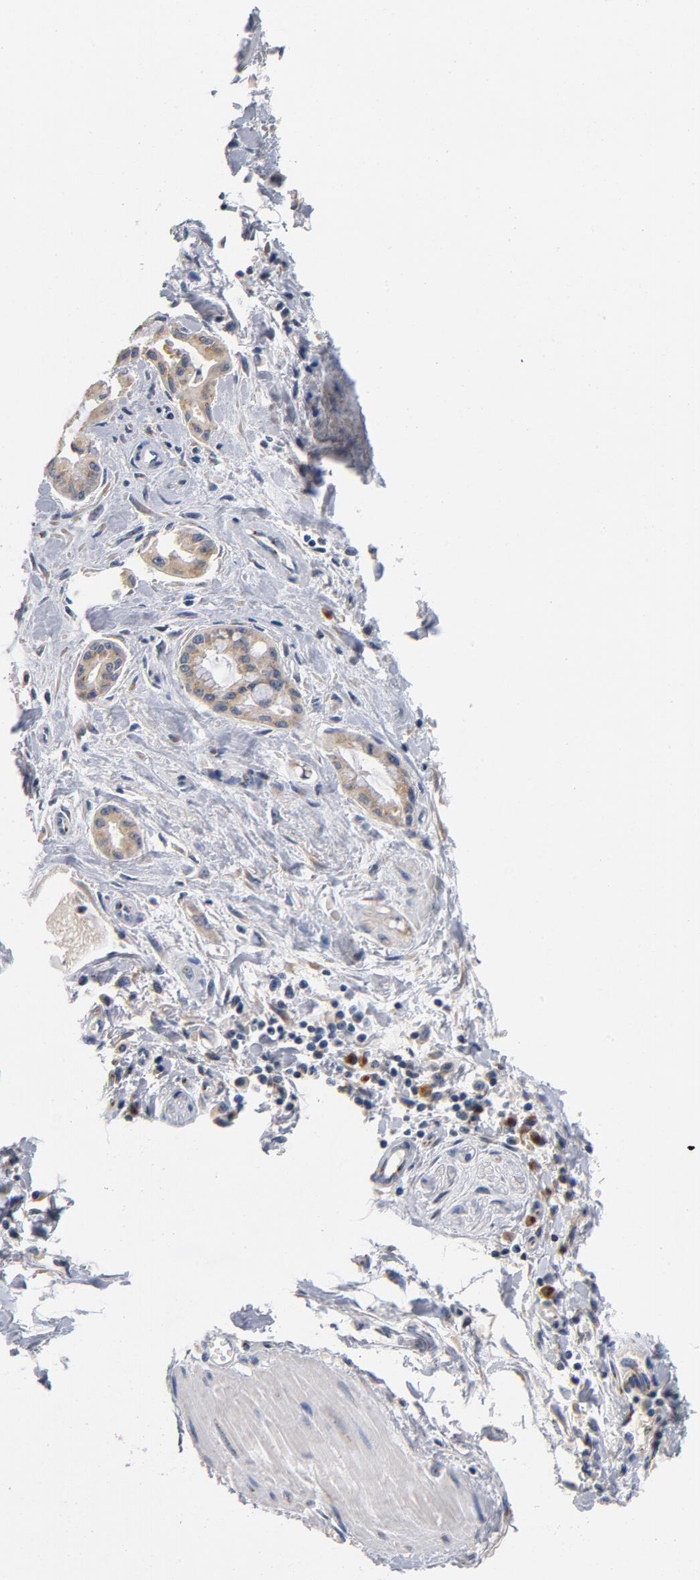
{"staining": {"intensity": "negative", "quantity": "none", "location": "none"}, "tissue": "pancreatic cancer", "cell_type": "Tumor cells", "image_type": "cancer", "snomed": [{"axis": "morphology", "description": "Adenocarcinoma, NOS"}, {"axis": "topography", "description": "Pancreas"}], "caption": "This is a micrograph of immunohistochemistry staining of pancreatic cancer (adenocarcinoma), which shows no staining in tumor cells.", "gene": "LMAN2", "patient": {"sex": "male", "age": 59}}